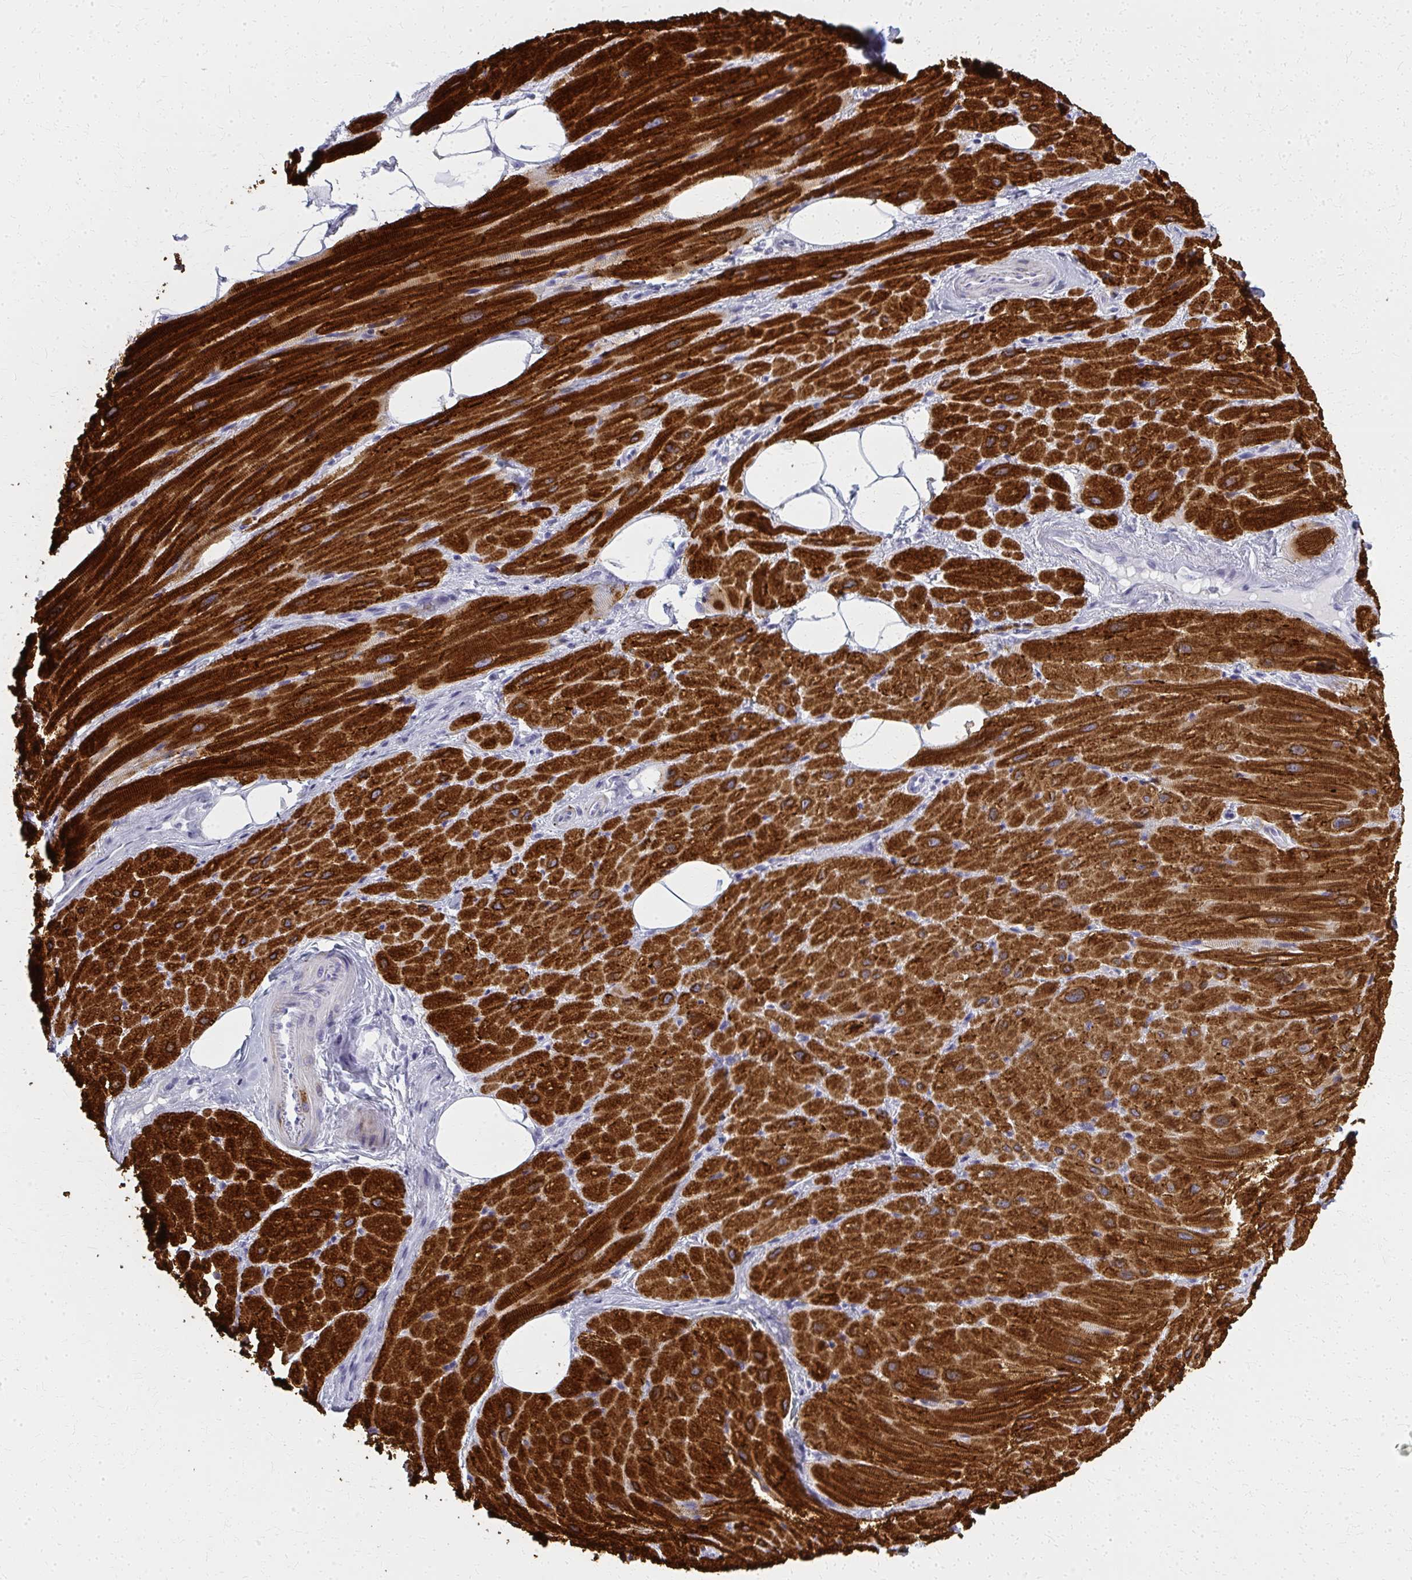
{"staining": {"intensity": "strong", "quantity": ">75%", "location": "cytoplasmic/membranous"}, "tissue": "heart muscle", "cell_type": "Cardiomyocytes", "image_type": "normal", "snomed": [{"axis": "morphology", "description": "Normal tissue, NOS"}, {"axis": "topography", "description": "Heart"}], "caption": "Strong cytoplasmic/membranous protein expression is seen in approximately >75% of cardiomyocytes in heart muscle.", "gene": "CASQ2", "patient": {"sex": "male", "age": 62}}